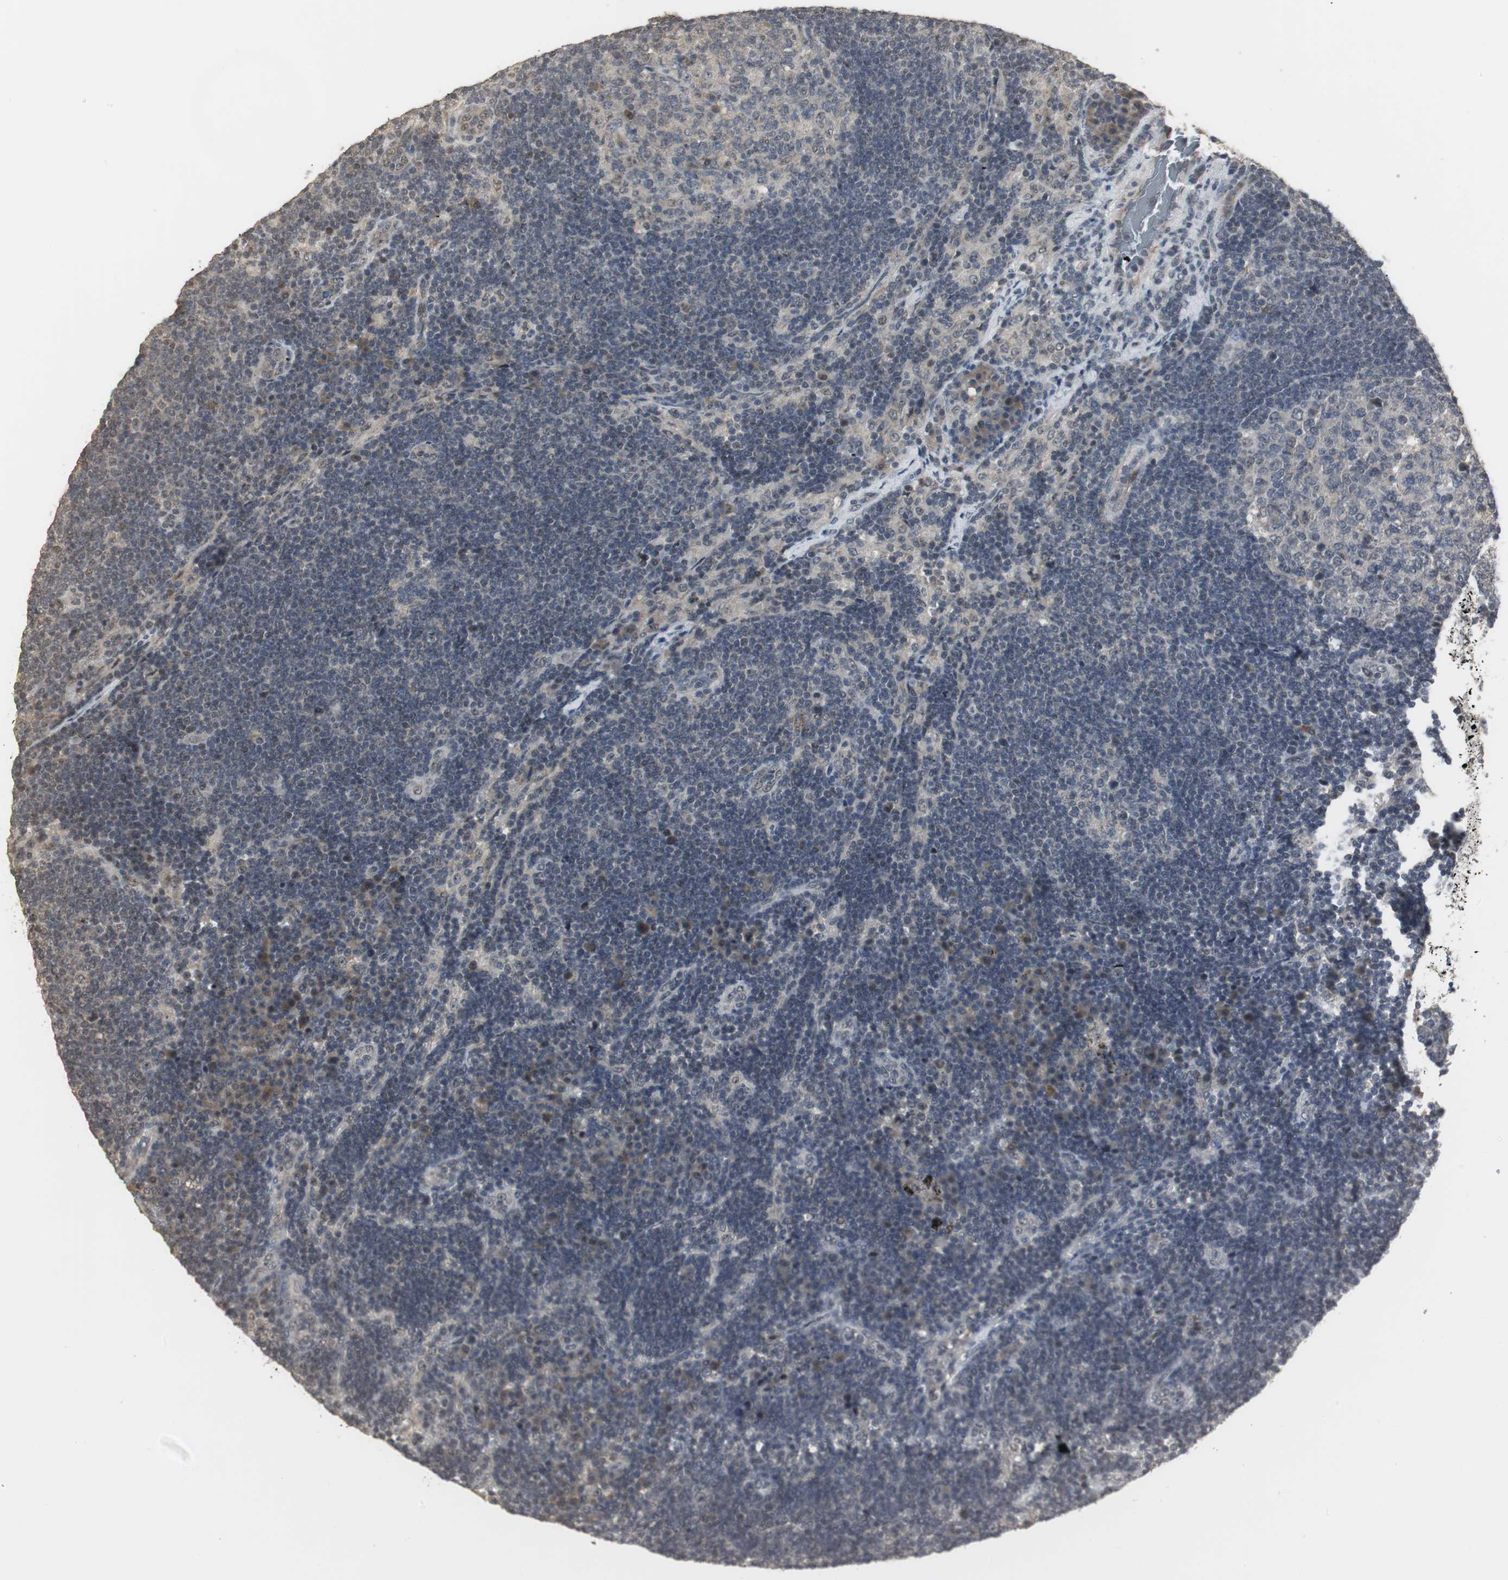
{"staining": {"intensity": "moderate", "quantity": "<25%", "location": "cytoplasmic/membranous,nuclear"}, "tissue": "lymph node", "cell_type": "Germinal center cells", "image_type": "normal", "snomed": [{"axis": "morphology", "description": "Normal tissue, NOS"}, {"axis": "morphology", "description": "Squamous cell carcinoma, metastatic, NOS"}, {"axis": "topography", "description": "Lymph node"}], "caption": "Human lymph node stained with a brown dye exhibits moderate cytoplasmic/membranous,nuclear positive positivity in approximately <25% of germinal center cells.", "gene": "ELOA", "patient": {"sex": "female", "age": 53}}